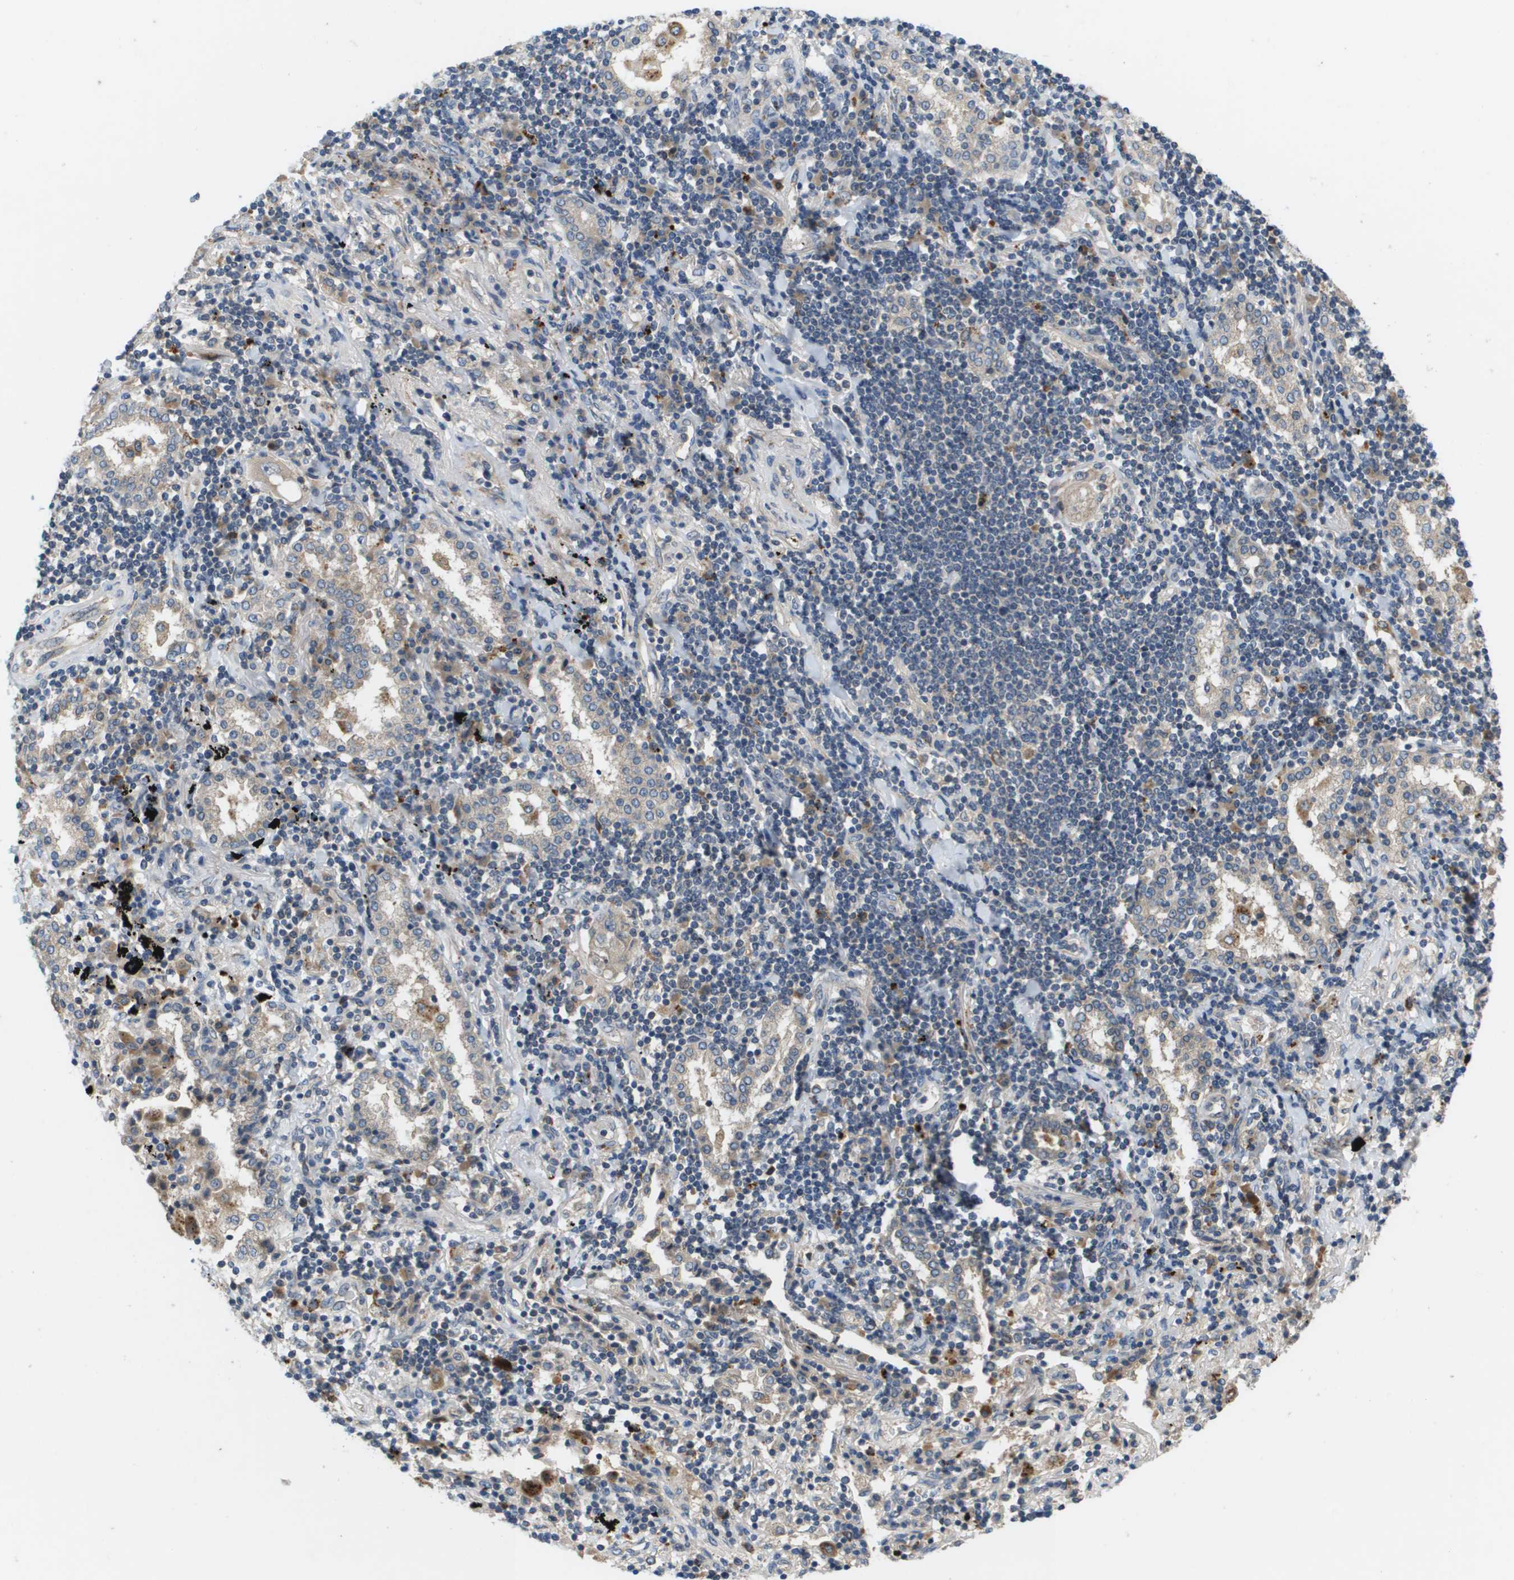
{"staining": {"intensity": "negative", "quantity": "none", "location": "none"}, "tissue": "lung cancer", "cell_type": "Tumor cells", "image_type": "cancer", "snomed": [{"axis": "morphology", "description": "Adenocarcinoma, NOS"}, {"axis": "topography", "description": "Lung"}], "caption": "Lung adenocarcinoma was stained to show a protein in brown. There is no significant expression in tumor cells.", "gene": "SLC25A20", "patient": {"sex": "female", "age": 65}}